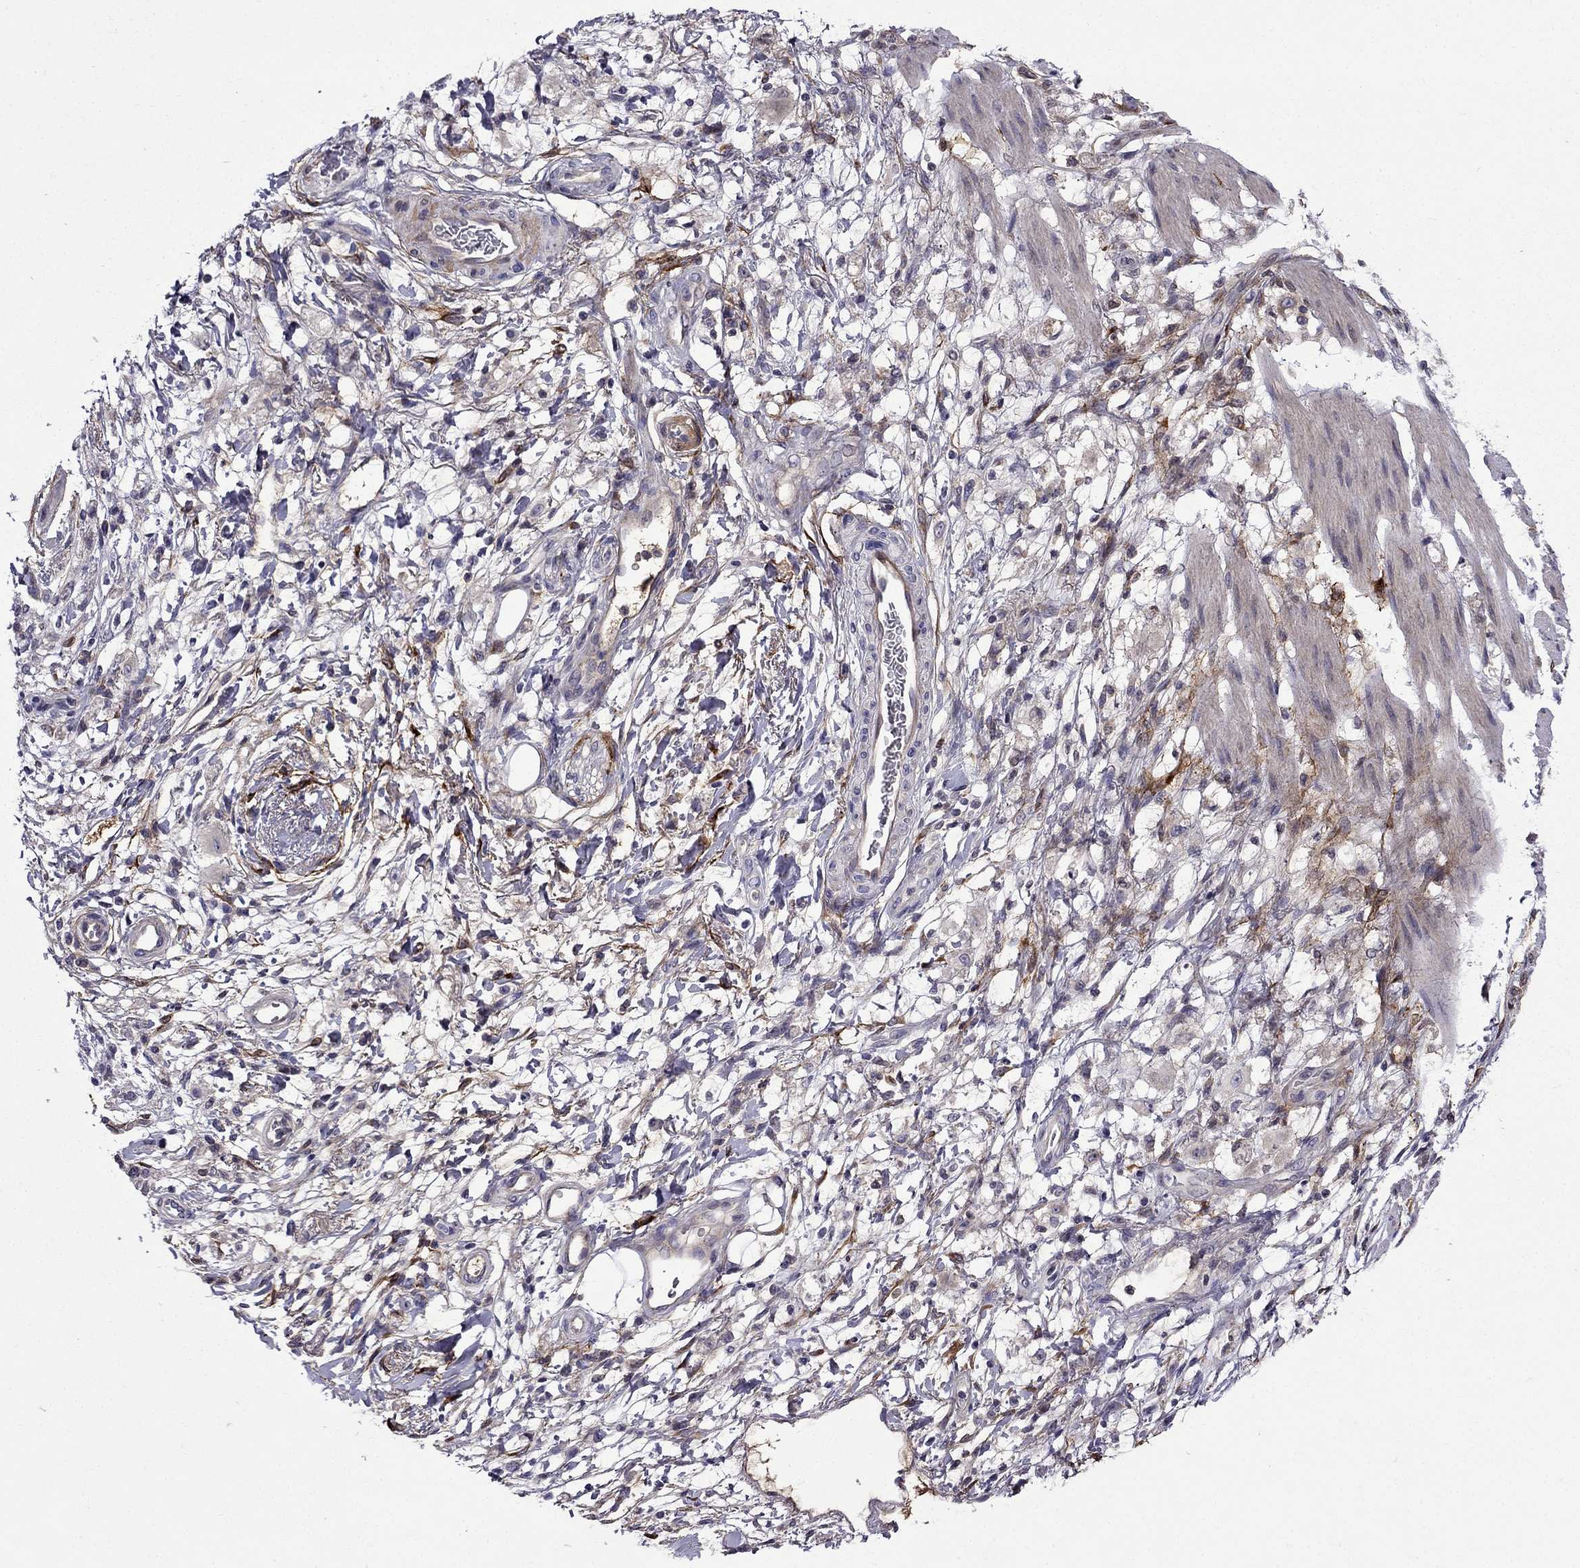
{"staining": {"intensity": "weak", "quantity": "<25%", "location": "cytoplasmic/membranous"}, "tissue": "stomach cancer", "cell_type": "Tumor cells", "image_type": "cancer", "snomed": [{"axis": "morphology", "description": "Adenocarcinoma, NOS"}, {"axis": "topography", "description": "Stomach"}], "caption": "IHC micrograph of human stomach cancer stained for a protein (brown), which displays no positivity in tumor cells.", "gene": "PI16", "patient": {"sex": "female", "age": 60}}